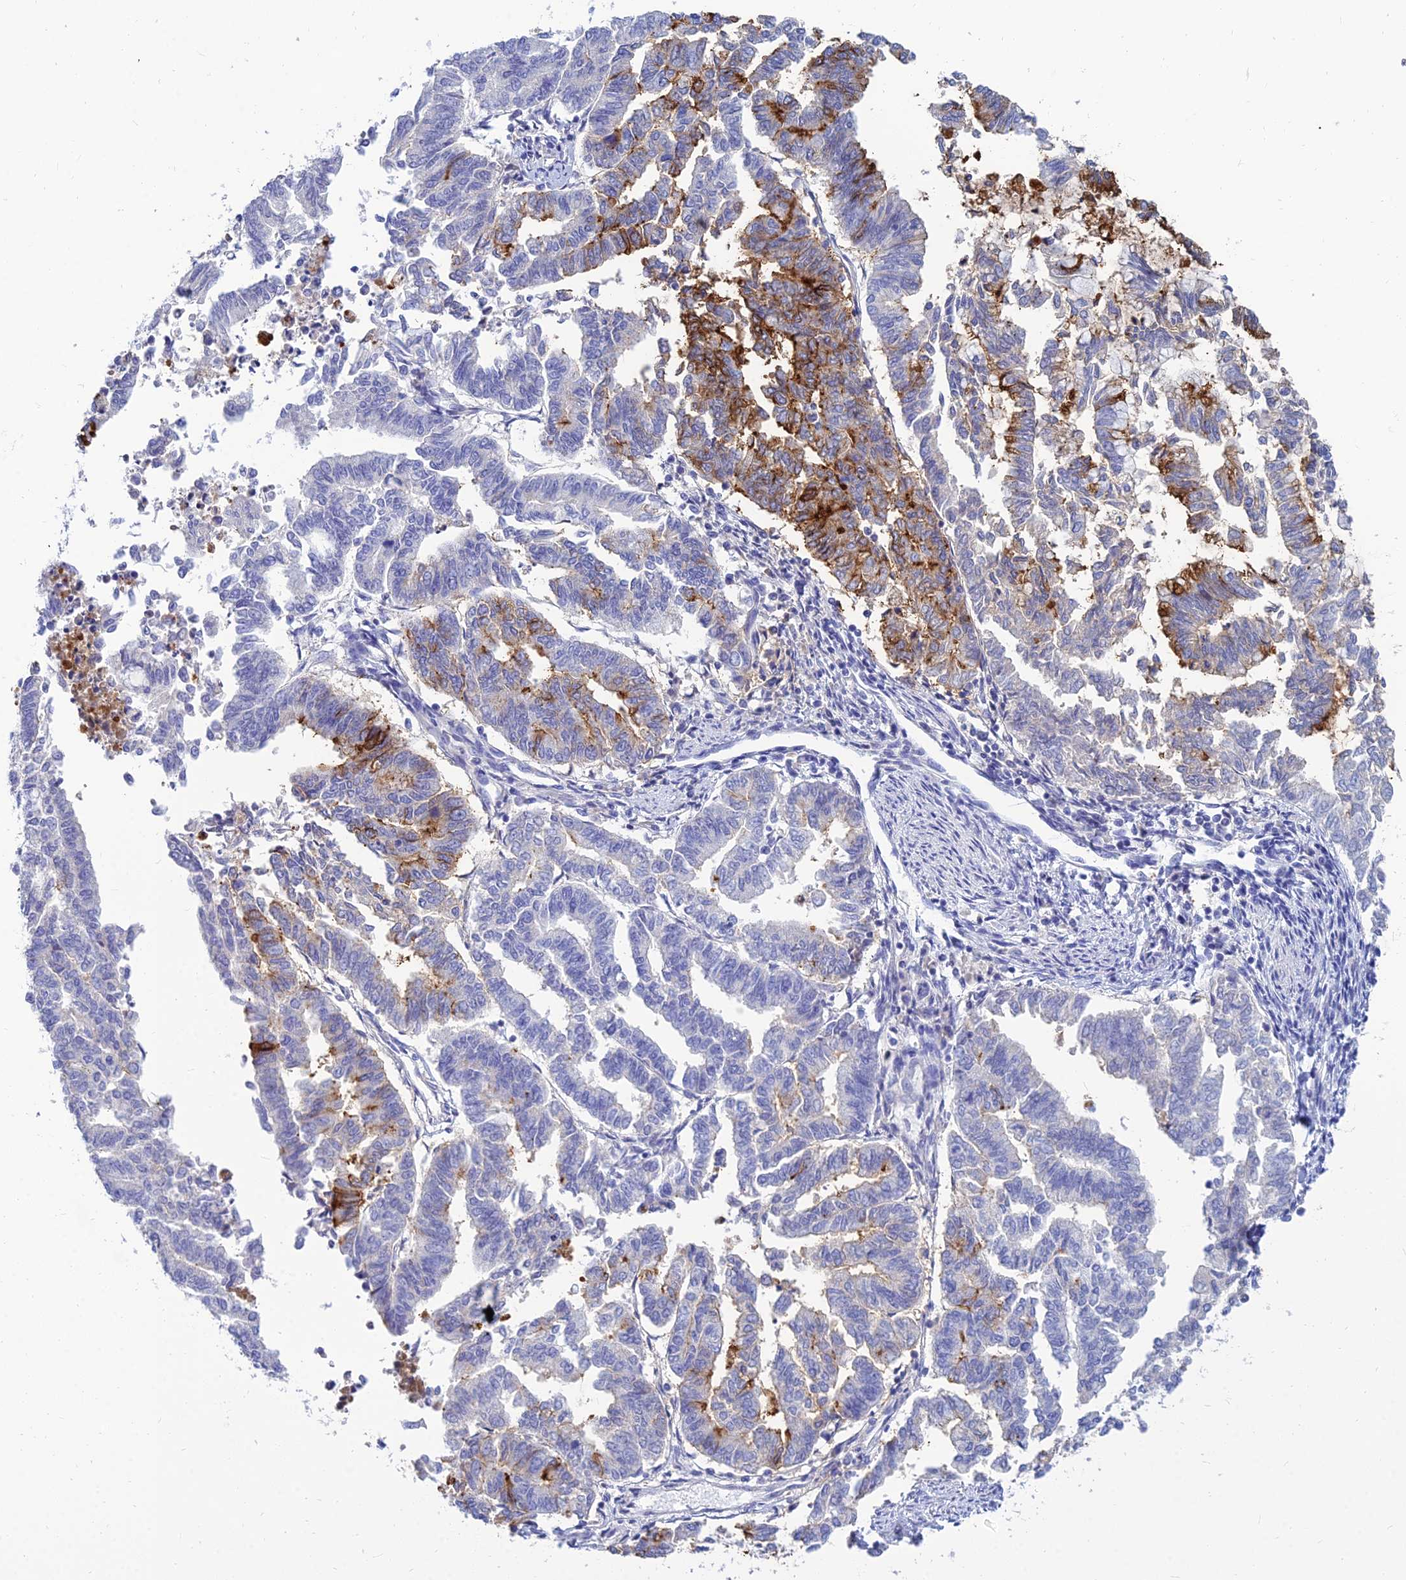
{"staining": {"intensity": "strong", "quantity": "<25%", "location": "cytoplasmic/membranous"}, "tissue": "endometrial cancer", "cell_type": "Tumor cells", "image_type": "cancer", "snomed": [{"axis": "morphology", "description": "Adenocarcinoma, NOS"}, {"axis": "topography", "description": "Endometrium"}], "caption": "IHC of human endometrial cancer displays medium levels of strong cytoplasmic/membranous positivity in about <25% of tumor cells.", "gene": "ZNF552", "patient": {"sex": "female", "age": 79}}